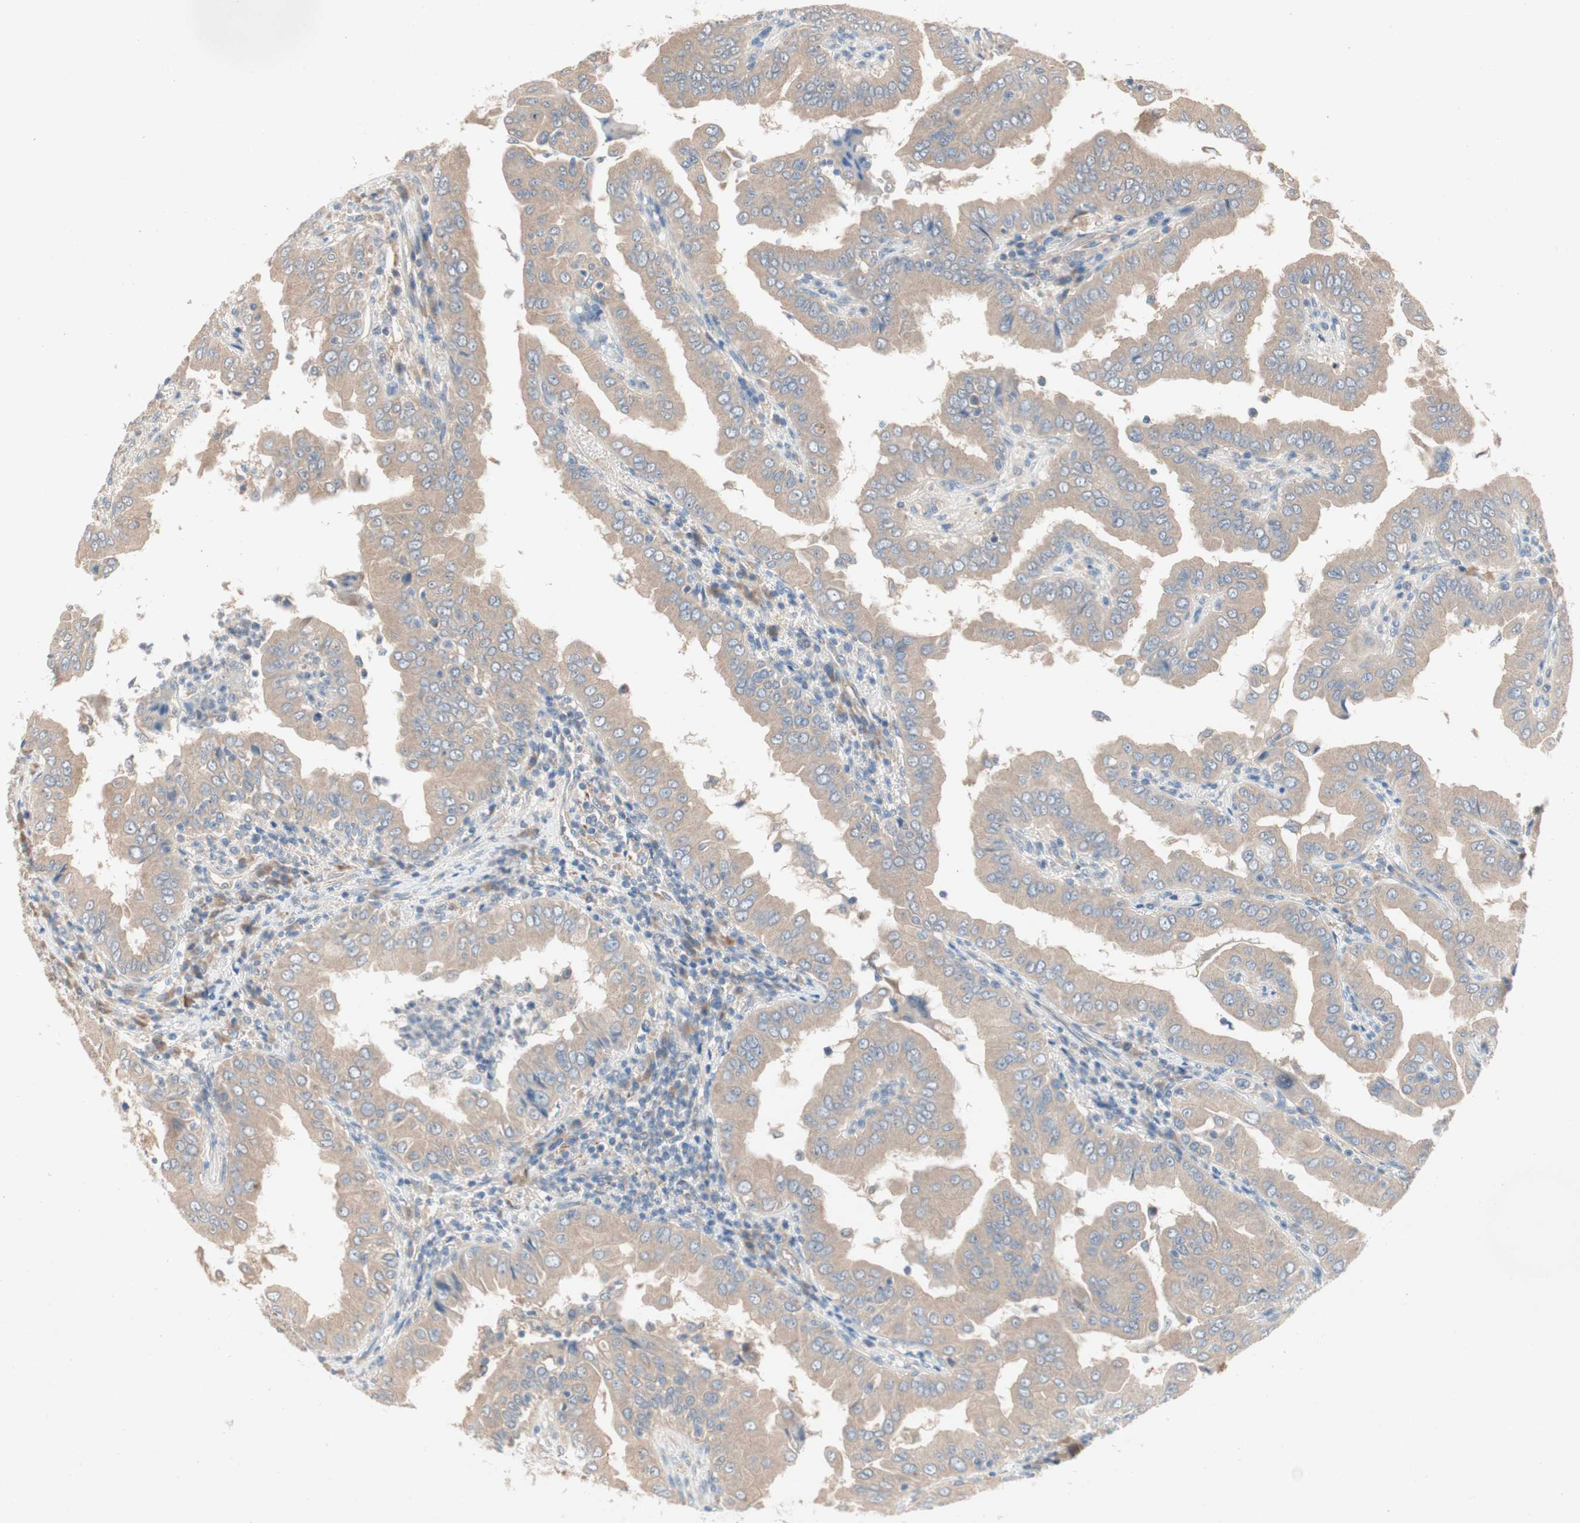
{"staining": {"intensity": "moderate", "quantity": ">75%", "location": "cytoplasmic/membranous"}, "tissue": "thyroid cancer", "cell_type": "Tumor cells", "image_type": "cancer", "snomed": [{"axis": "morphology", "description": "Papillary adenocarcinoma, NOS"}, {"axis": "topography", "description": "Thyroid gland"}], "caption": "Human papillary adenocarcinoma (thyroid) stained with a brown dye displays moderate cytoplasmic/membranous positive positivity in about >75% of tumor cells.", "gene": "NCLN", "patient": {"sex": "male", "age": 33}}